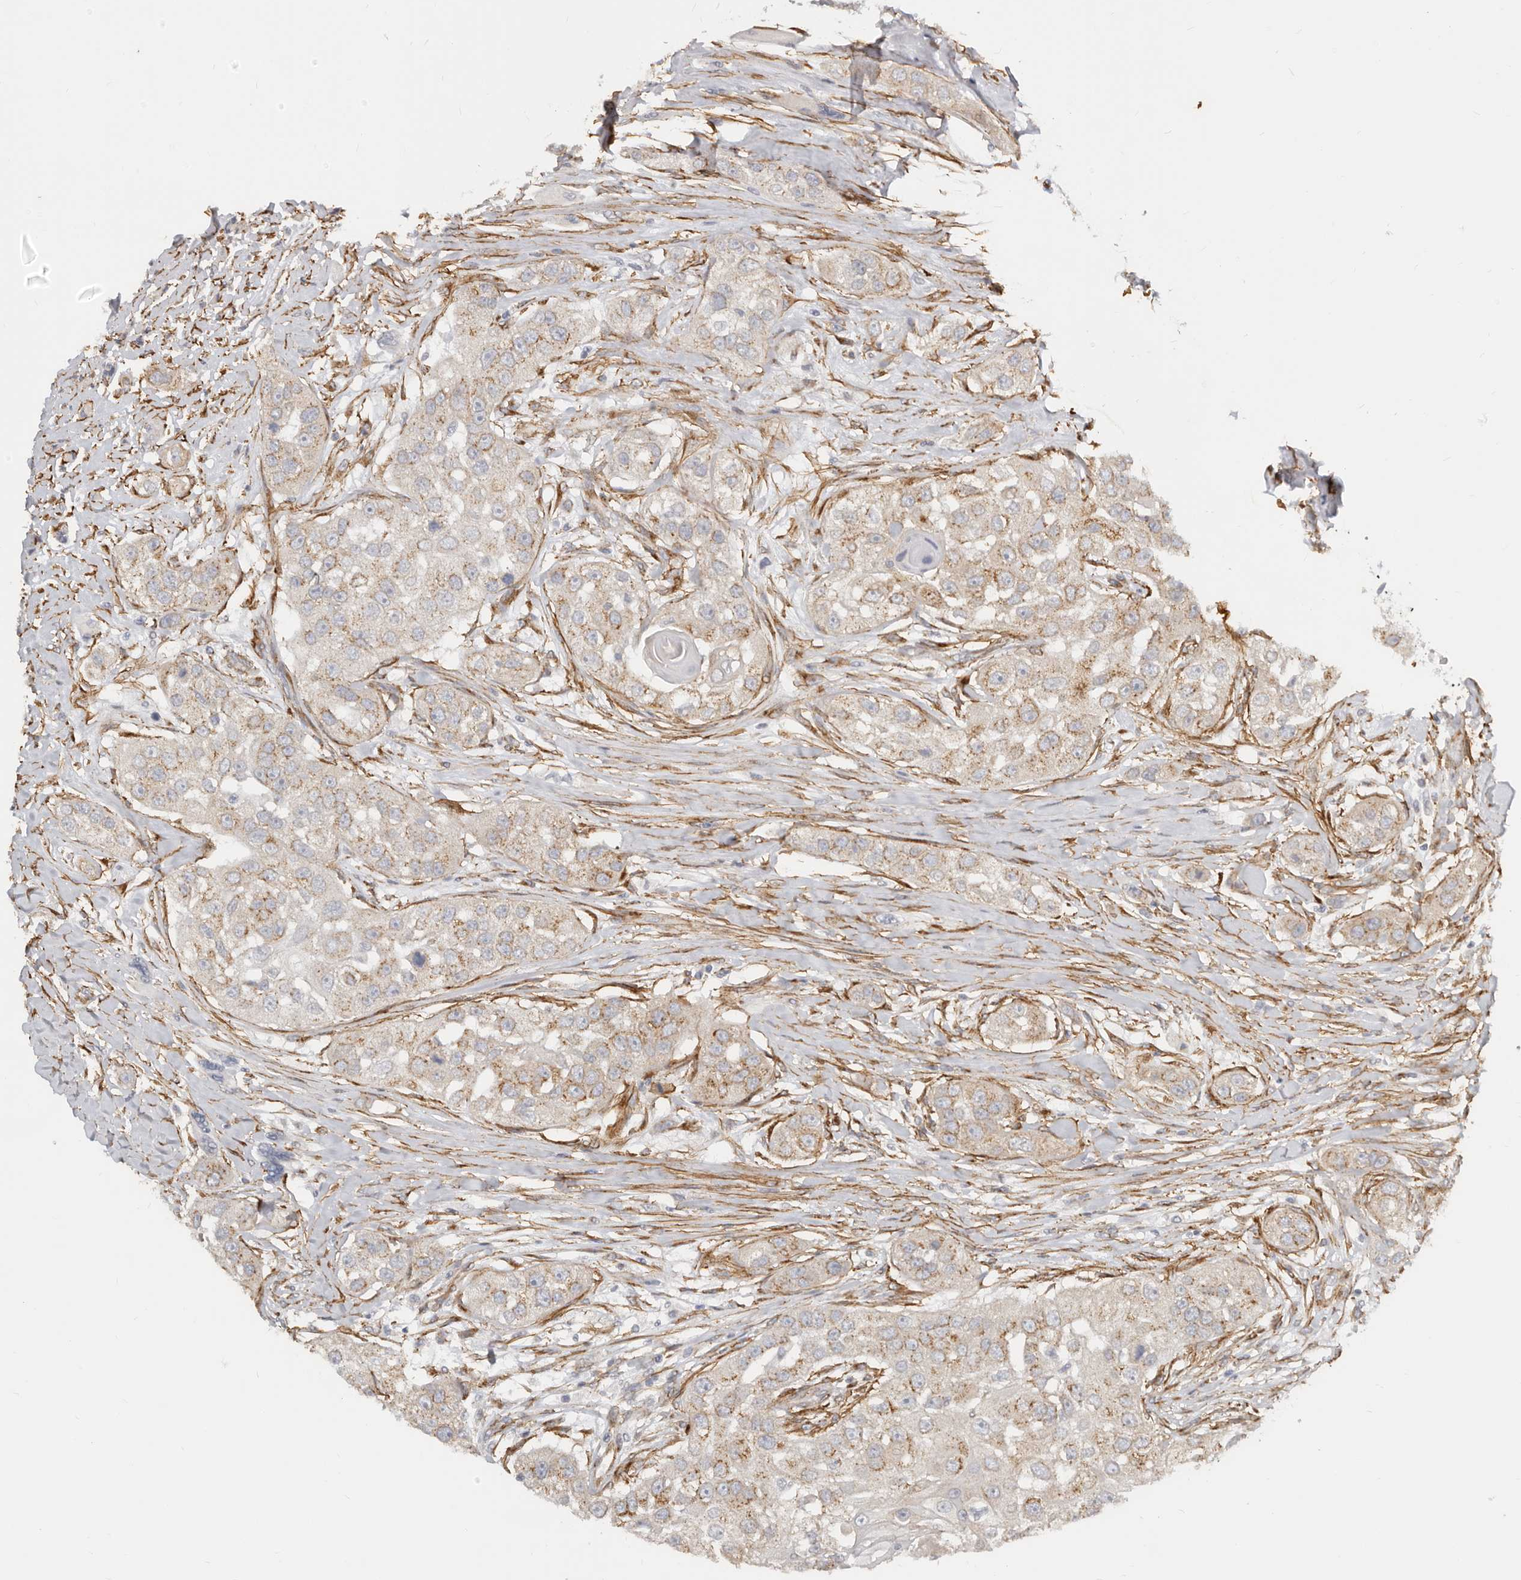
{"staining": {"intensity": "weak", "quantity": "25%-75%", "location": "cytoplasmic/membranous"}, "tissue": "head and neck cancer", "cell_type": "Tumor cells", "image_type": "cancer", "snomed": [{"axis": "morphology", "description": "Normal tissue, NOS"}, {"axis": "morphology", "description": "Squamous cell carcinoma, NOS"}, {"axis": "topography", "description": "Skeletal muscle"}, {"axis": "topography", "description": "Head-Neck"}], "caption": "IHC photomicrograph of human squamous cell carcinoma (head and neck) stained for a protein (brown), which displays low levels of weak cytoplasmic/membranous expression in about 25%-75% of tumor cells.", "gene": "RABAC1", "patient": {"sex": "male", "age": 51}}